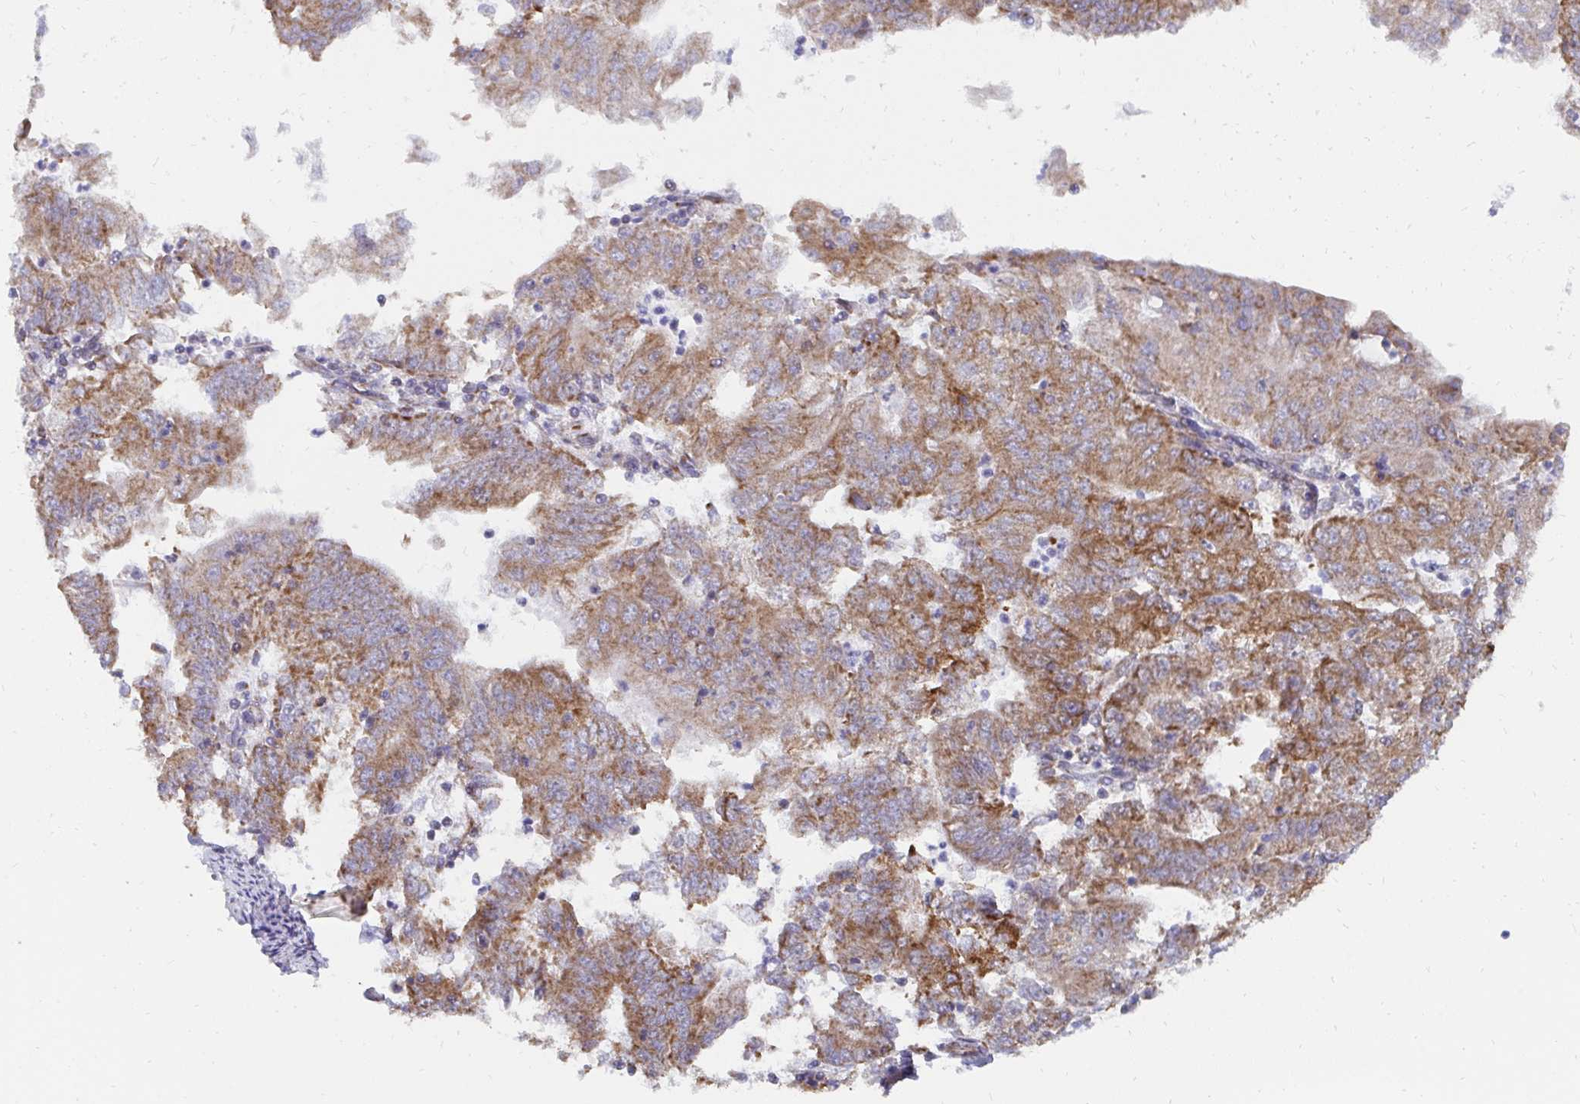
{"staining": {"intensity": "moderate", "quantity": ">75%", "location": "cytoplasmic/membranous"}, "tissue": "endometrial cancer", "cell_type": "Tumor cells", "image_type": "cancer", "snomed": [{"axis": "morphology", "description": "Adenocarcinoma, NOS"}, {"axis": "topography", "description": "Endometrium"}], "caption": "A histopathology image showing moderate cytoplasmic/membranous positivity in about >75% of tumor cells in endometrial cancer, as visualized by brown immunohistochemical staining.", "gene": "PC", "patient": {"sex": "female", "age": 70}}